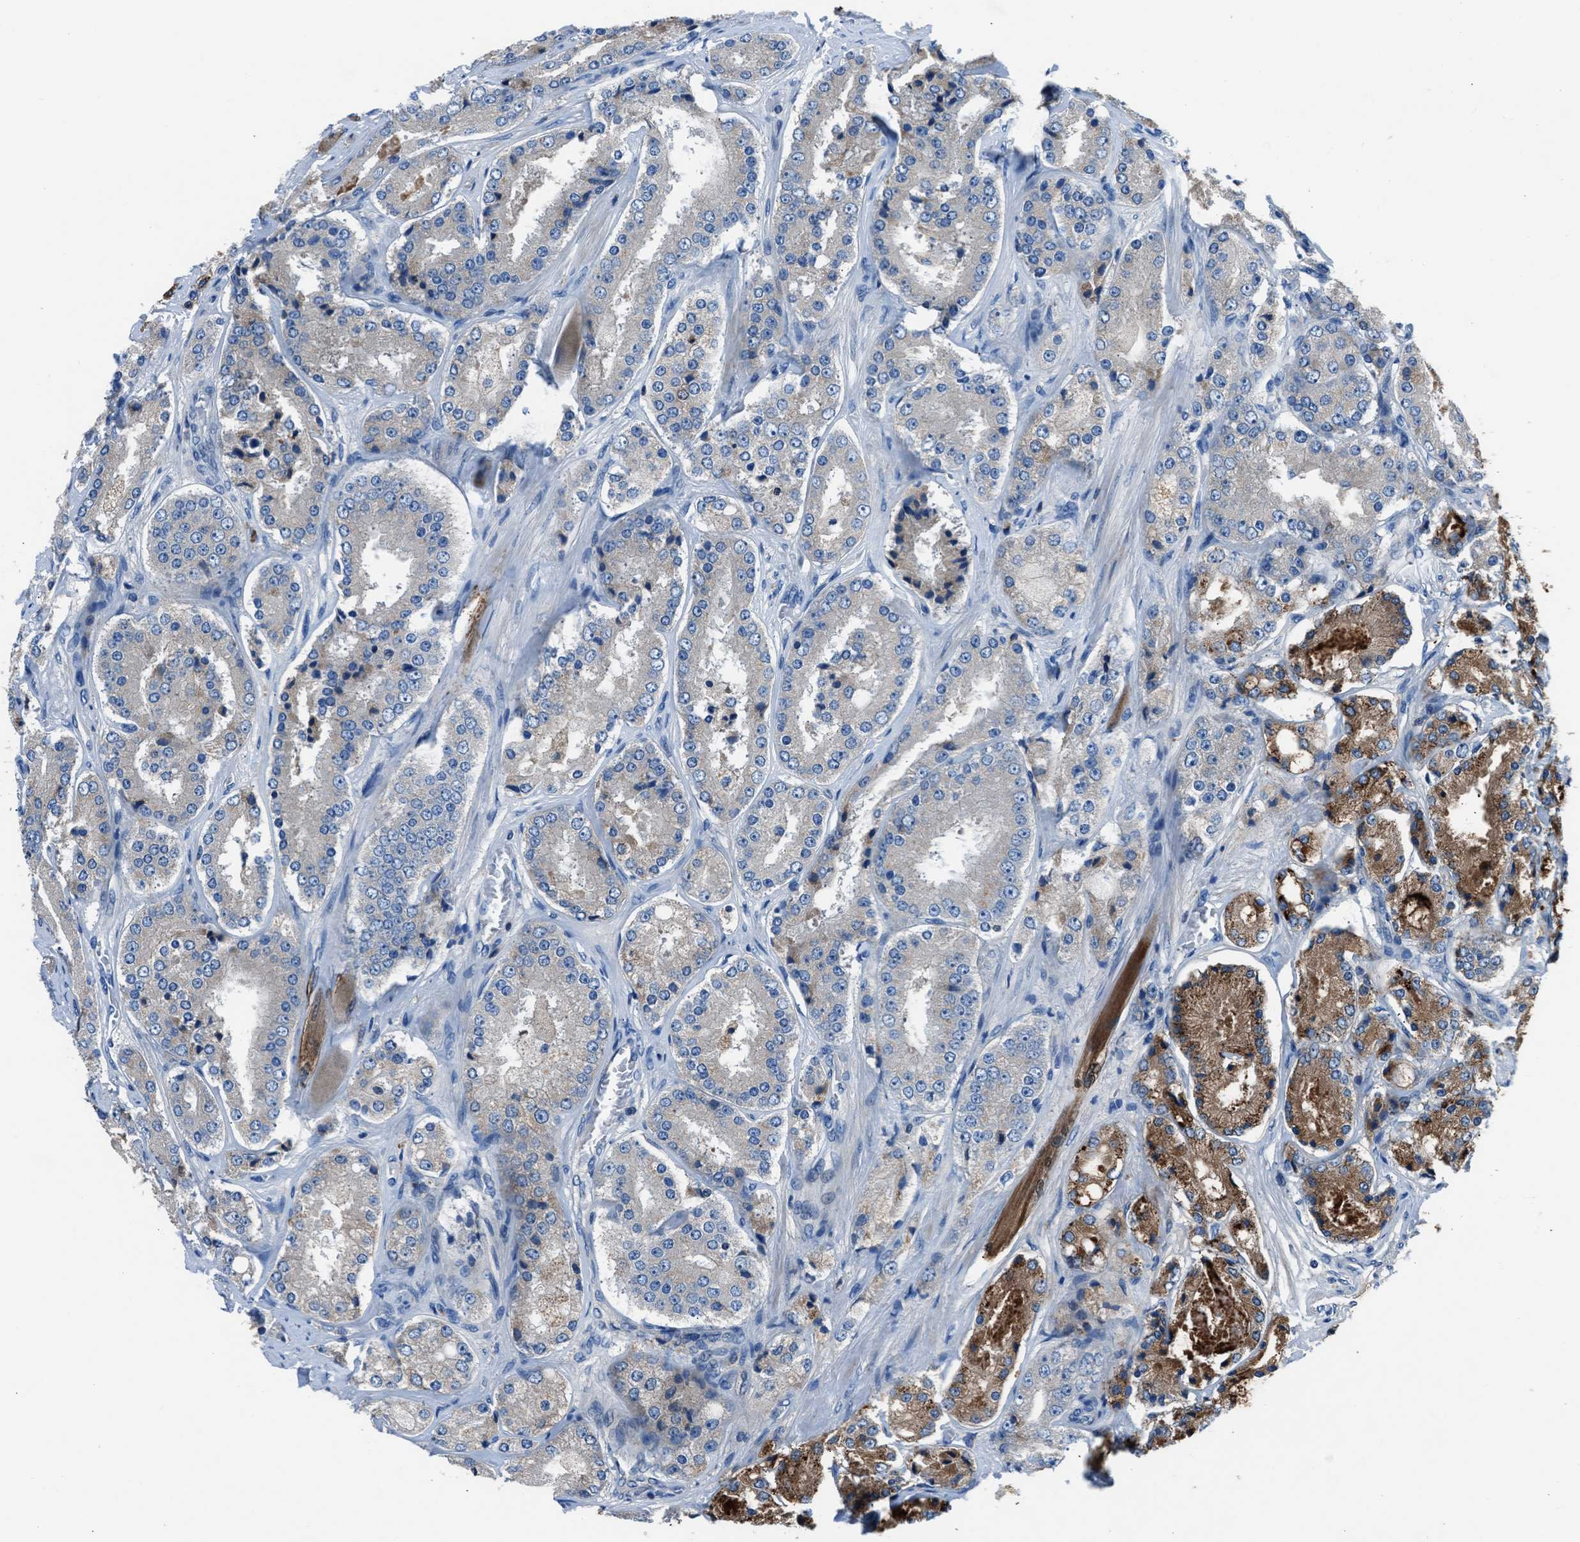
{"staining": {"intensity": "negative", "quantity": "none", "location": "none"}, "tissue": "prostate cancer", "cell_type": "Tumor cells", "image_type": "cancer", "snomed": [{"axis": "morphology", "description": "Adenocarcinoma, High grade"}, {"axis": "topography", "description": "Prostate"}], "caption": "A micrograph of adenocarcinoma (high-grade) (prostate) stained for a protein reveals no brown staining in tumor cells.", "gene": "SLC38A6", "patient": {"sex": "male", "age": 65}}